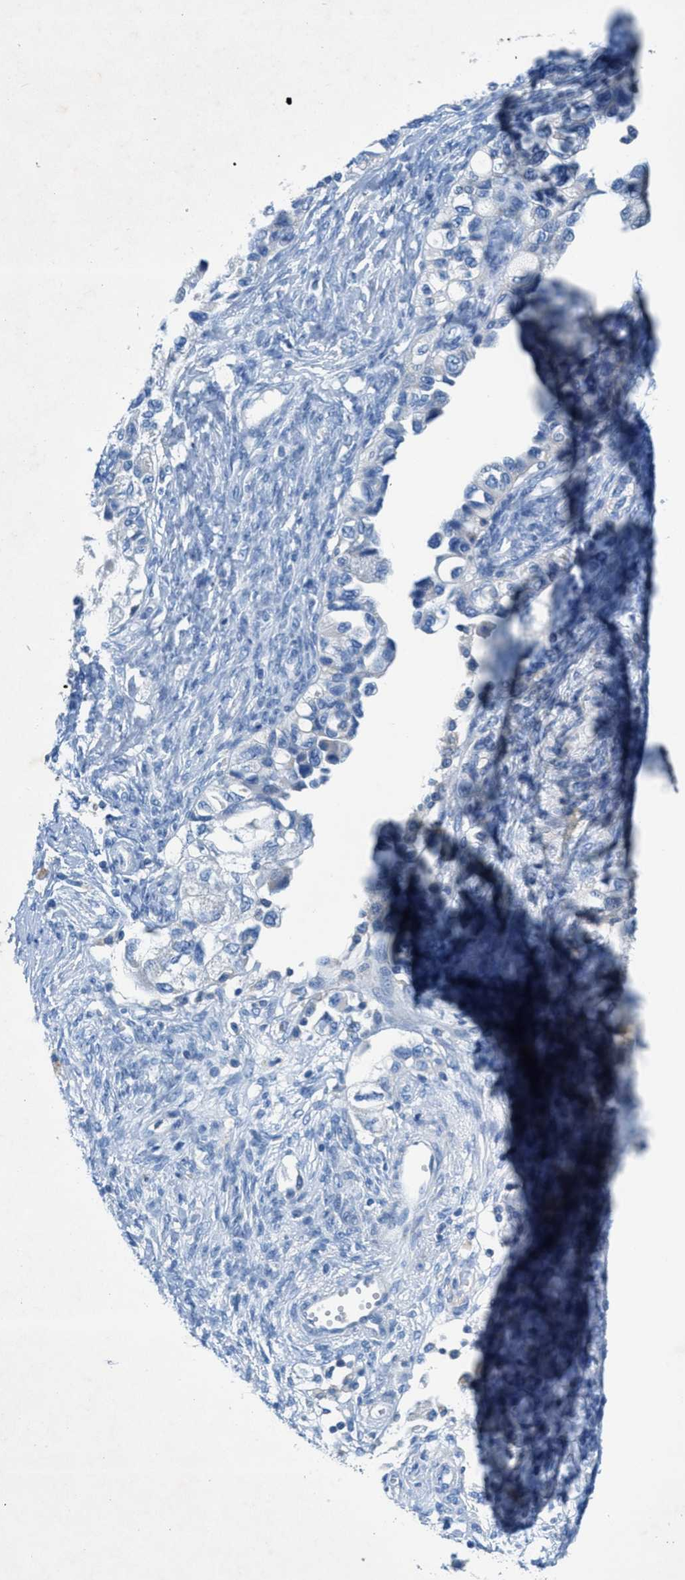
{"staining": {"intensity": "negative", "quantity": "none", "location": "none"}, "tissue": "ovarian cancer", "cell_type": "Tumor cells", "image_type": "cancer", "snomed": [{"axis": "morphology", "description": "Carcinoma, NOS"}, {"axis": "morphology", "description": "Cystadenocarcinoma, serous, NOS"}, {"axis": "topography", "description": "Ovary"}], "caption": "This is a micrograph of immunohistochemistry (IHC) staining of ovarian cancer, which shows no positivity in tumor cells. Brightfield microscopy of IHC stained with DAB (brown) and hematoxylin (blue), captured at high magnification.", "gene": "GALNT17", "patient": {"sex": "female", "age": 69}}